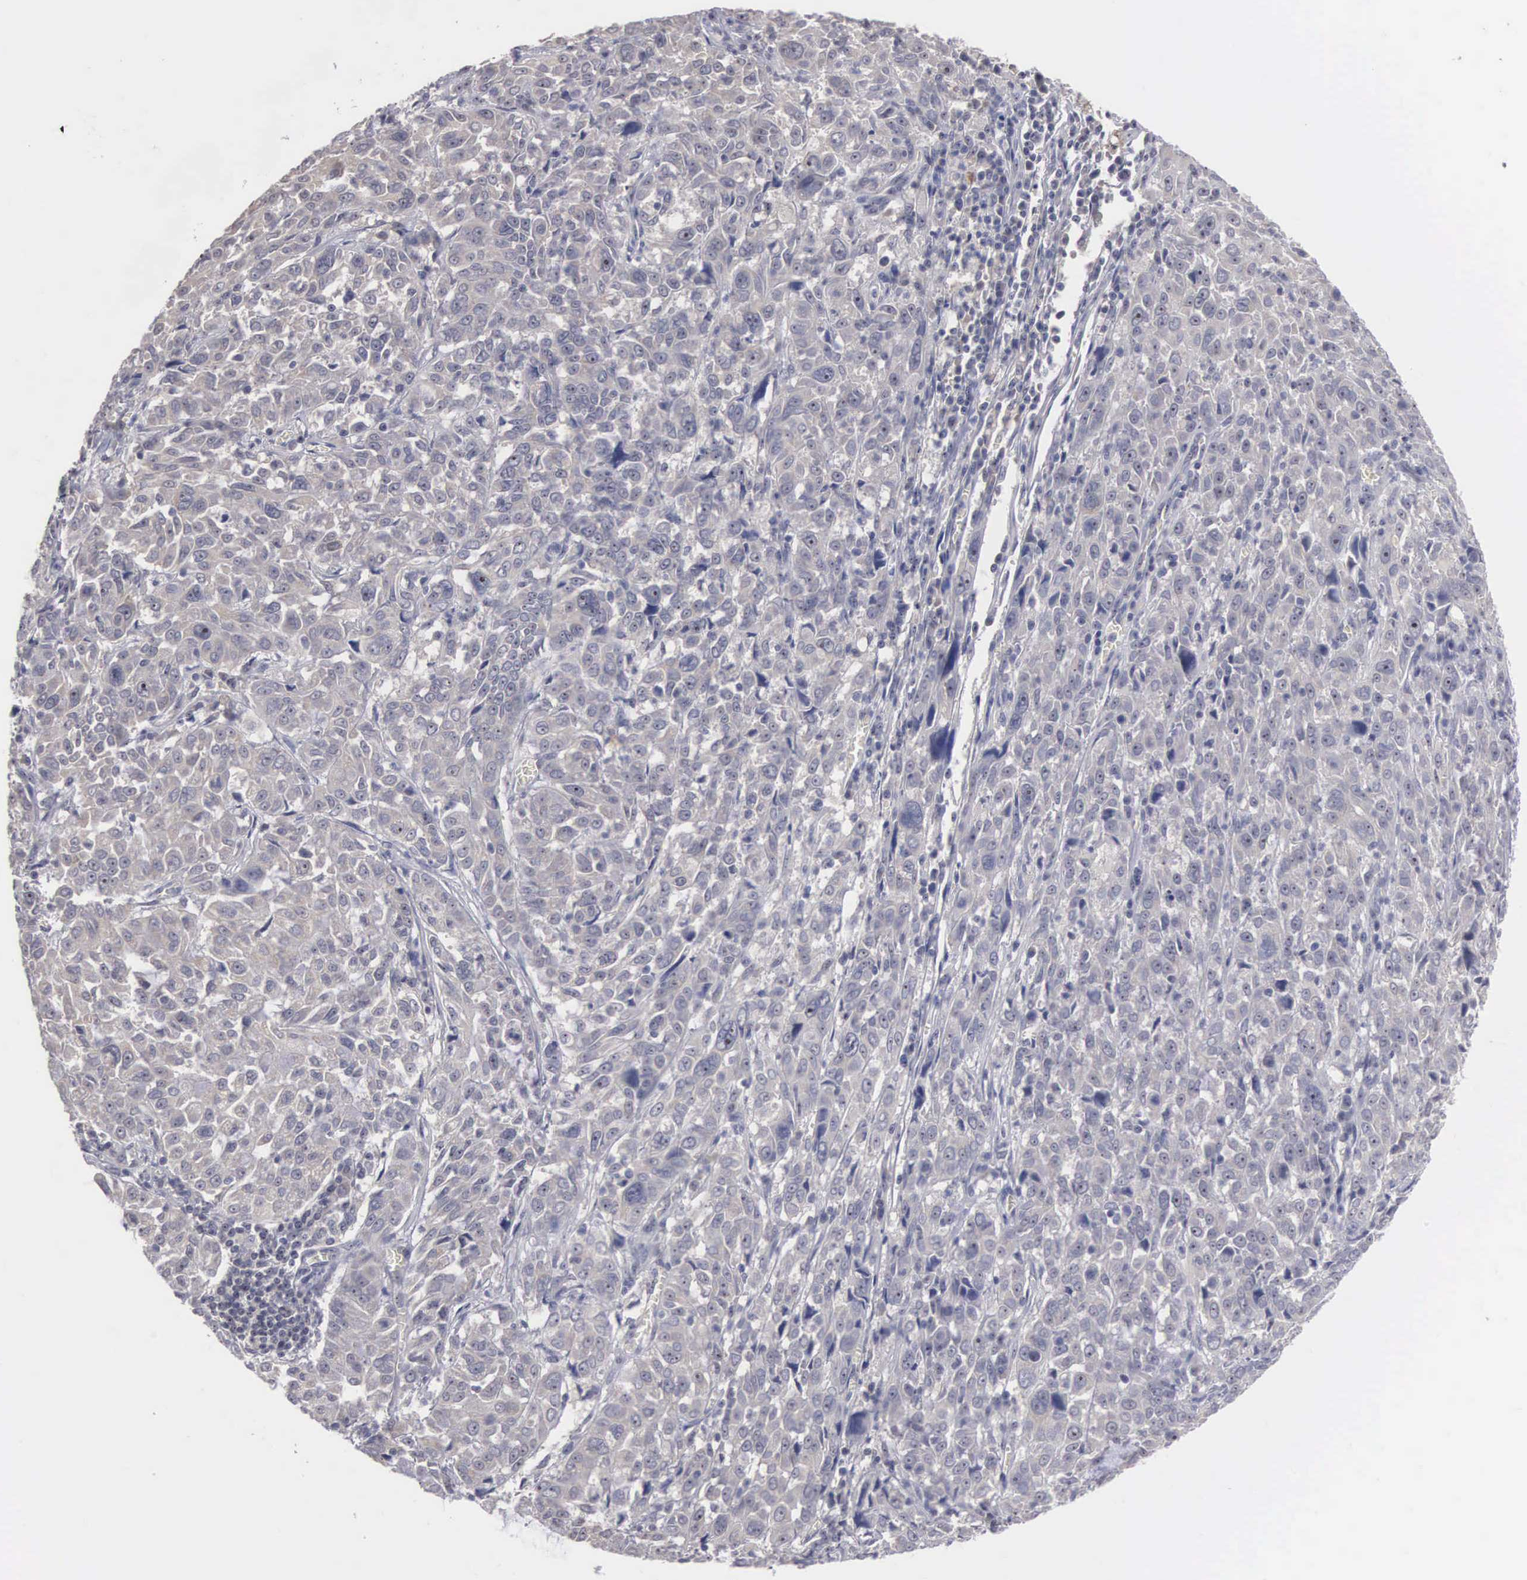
{"staining": {"intensity": "weak", "quantity": "25%-75%", "location": "cytoplasmic/membranous"}, "tissue": "pancreatic cancer", "cell_type": "Tumor cells", "image_type": "cancer", "snomed": [{"axis": "morphology", "description": "Adenocarcinoma, NOS"}, {"axis": "topography", "description": "Pancreas"}], "caption": "Adenocarcinoma (pancreatic) stained with immunohistochemistry demonstrates weak cytoplasmic/membranous staining in approximately 25%-75% of tumor cells.", "gene": "AMN", "patient": {"sex": "female", "age": 52}}